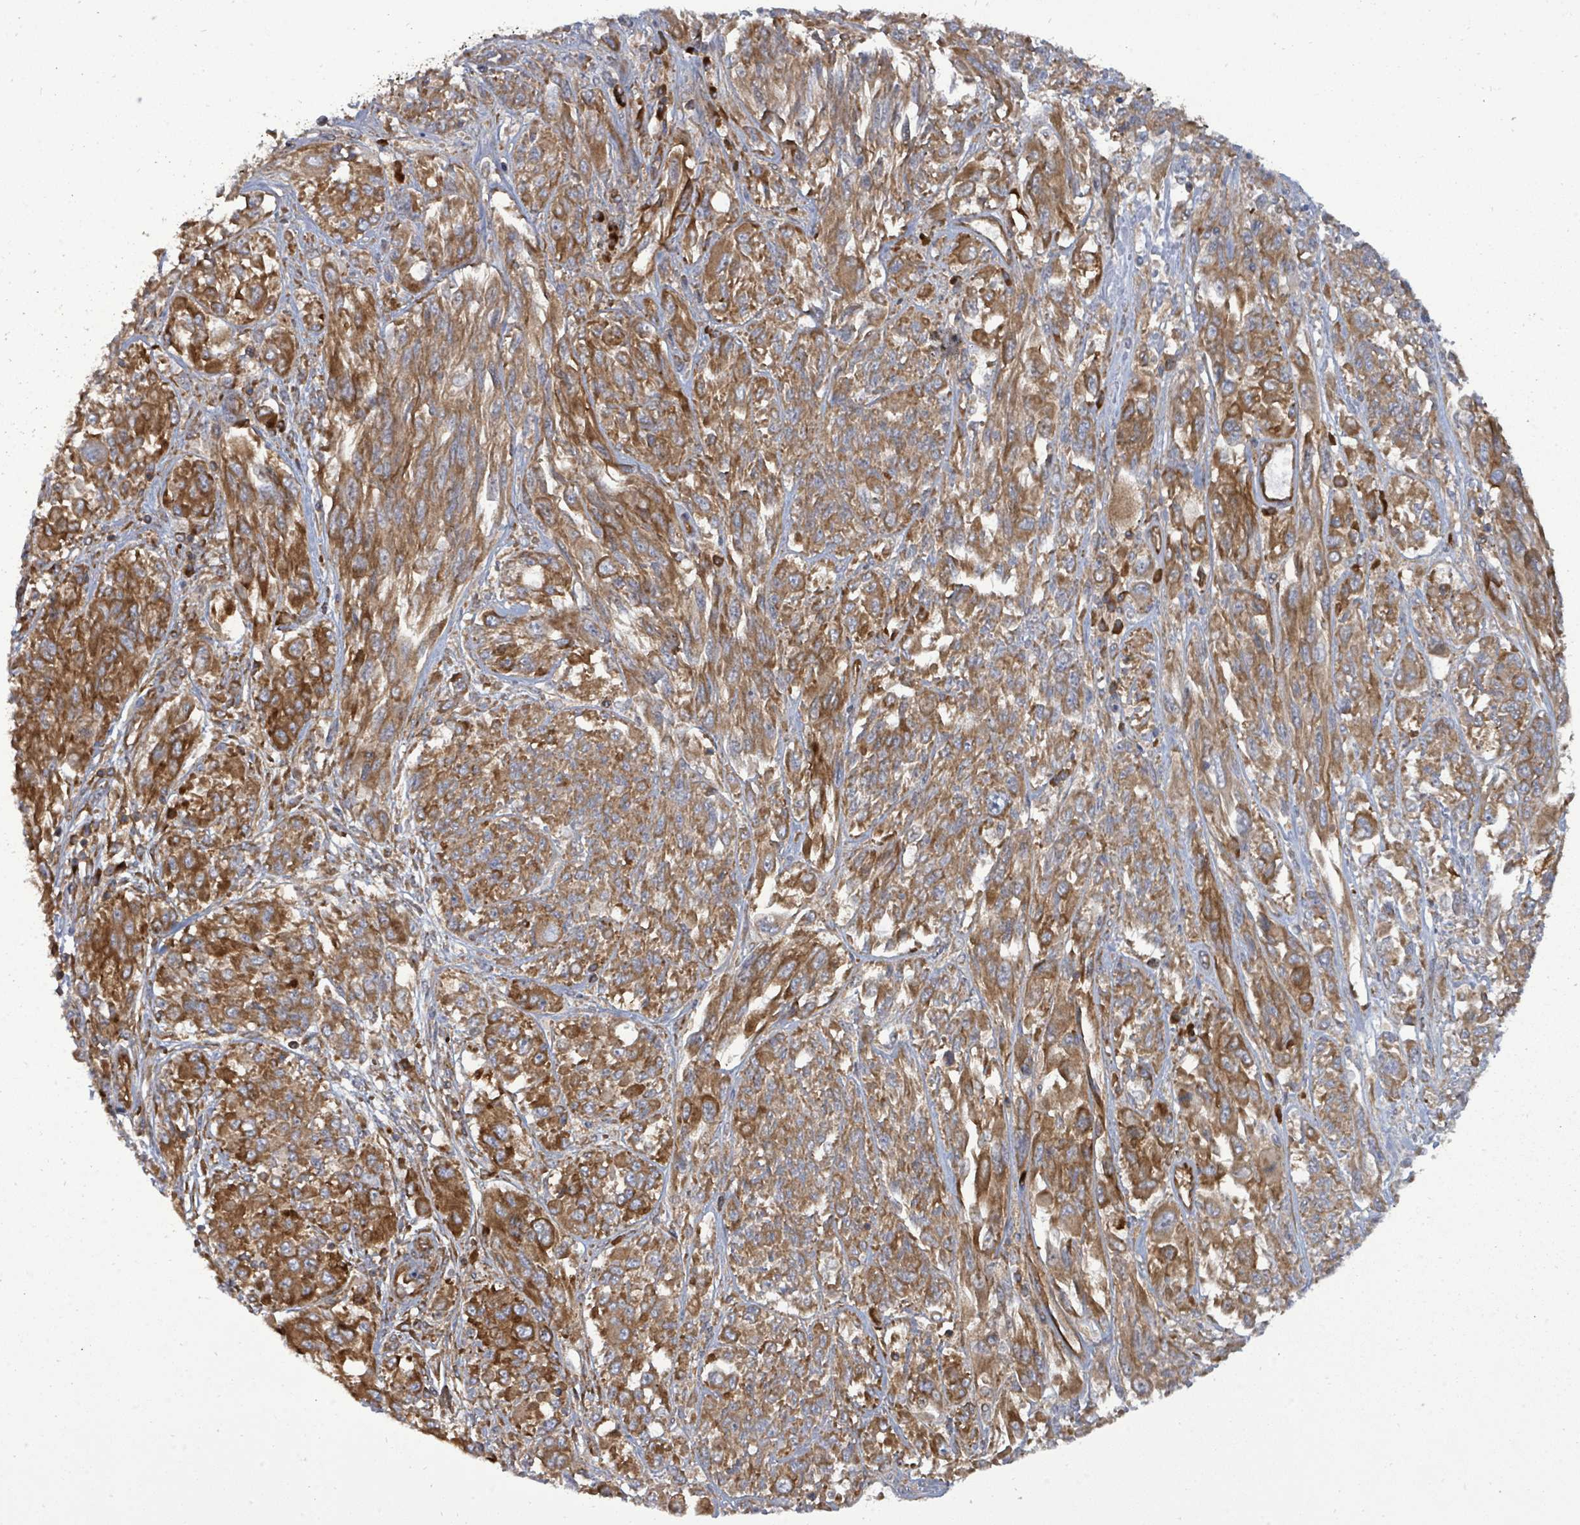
{"staining": {"intensity": "strong", "quantity": ">75%", "location": "cytoplasmic/membranous"}, "tissue": "melanoma", "cell_type": "Tumor cells", "image_type": "cancer", "snomed": [{"axis": "morphology", "description": "Malignant melanoma, NOS"}, {"axis": "topography", "description": "Skin"}], "caption": "Immunohistochemical staining of melanoma demonstrates high levels of strong cytoplasmic/membranous staining in about >75% of tumor cells.", "gene": "EIF3C", "patient": {"sex": "female", "age": 91}}